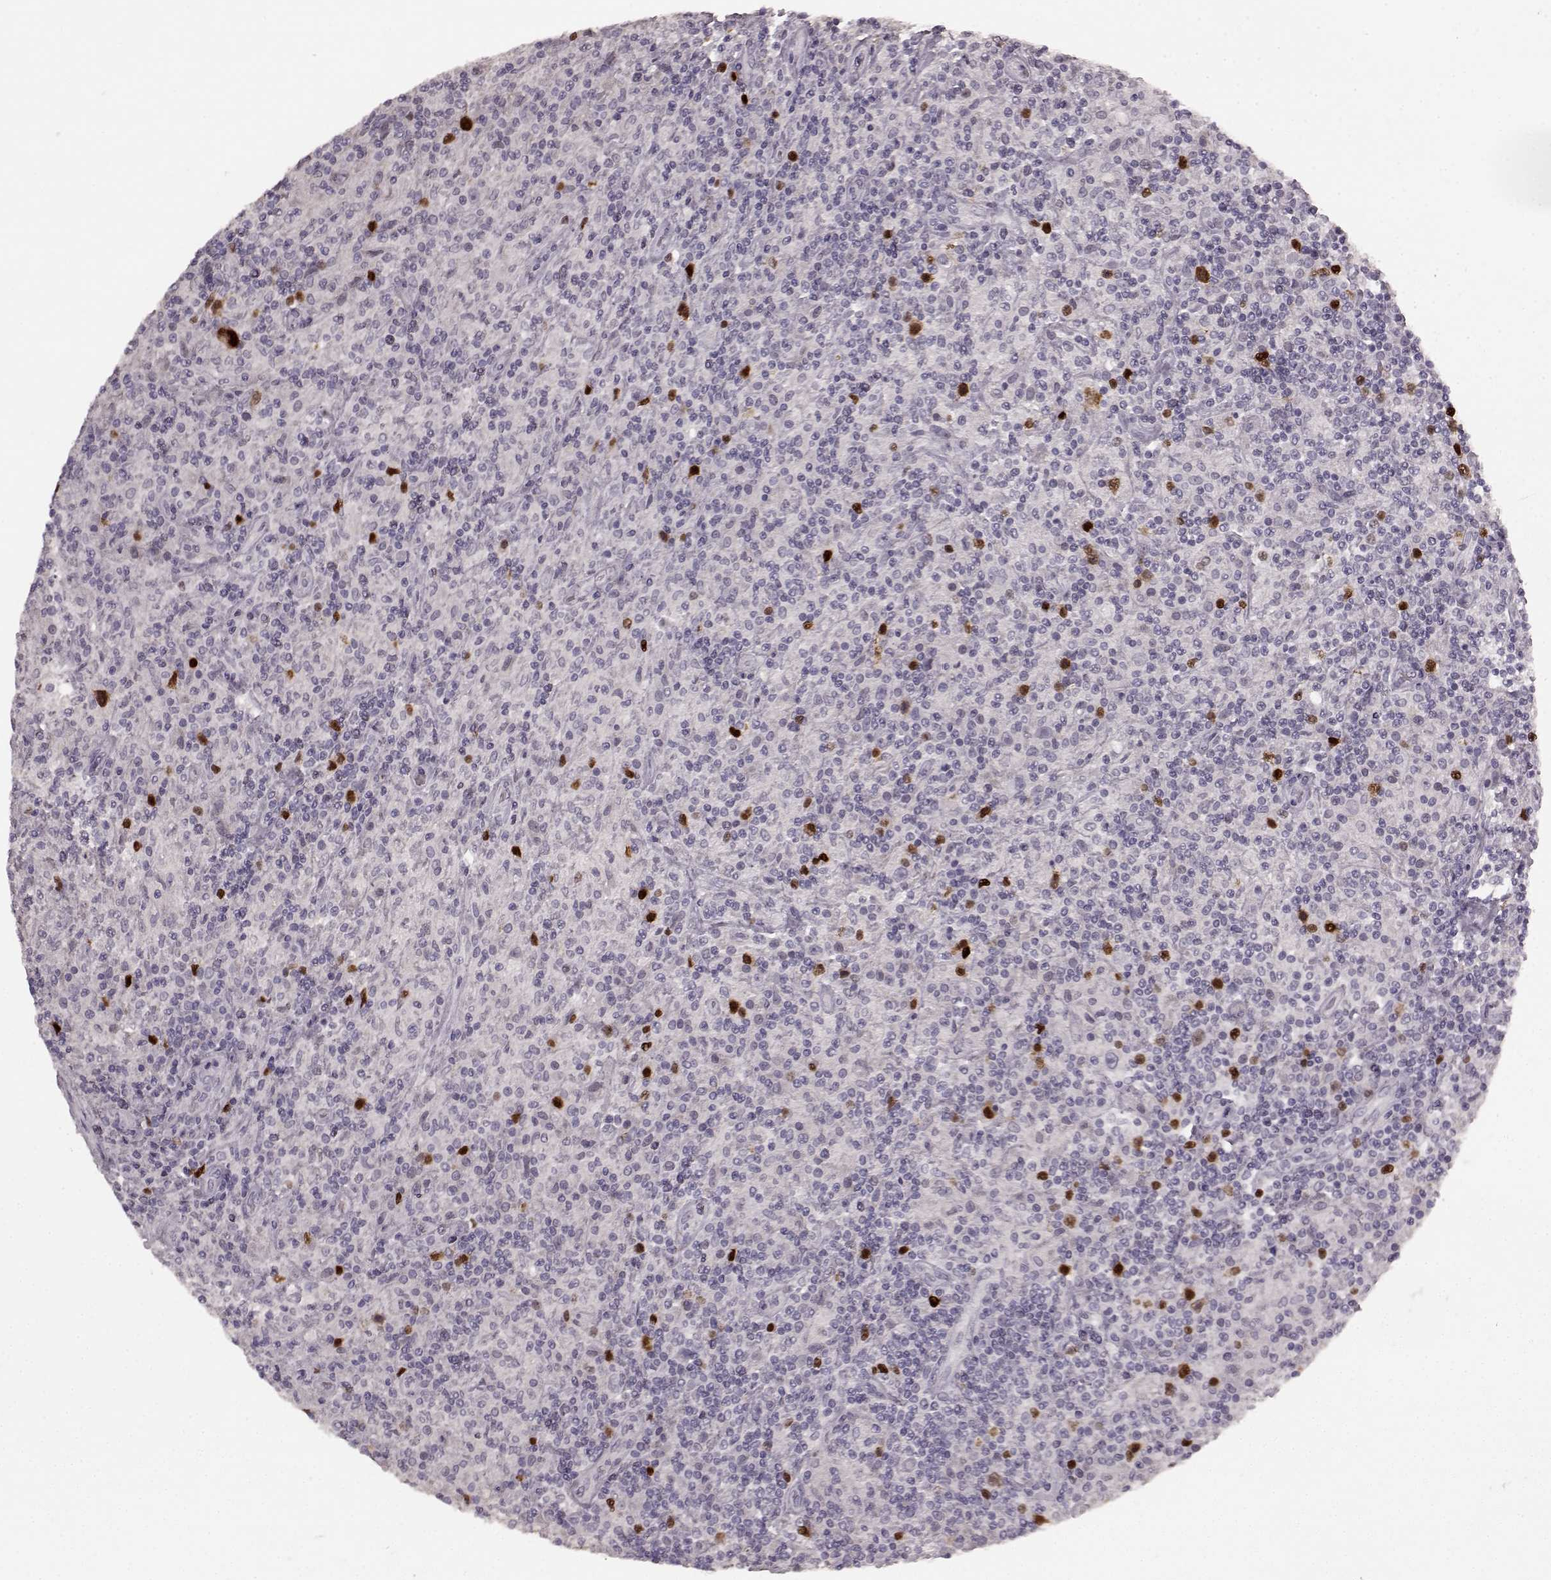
{"staining": {"intensity": "strong", "quantity": "<25%", "location": "nuclear"}, "tissue": "lymphoma", "cell_type": "Tumor cells", "image_type": "cancer", "snomed": [{"axis": "morphology", "description": "Hodgkin's disease, NOS"}, {"axis": "topography", "description": "Lymph node"}], "caption": "This is a histology image of immunohistochemistry (IHC) staining of lymphoma, which shows strong positivity in the nuclear of tumor cells.", "gene": "CCNA2", "patient": {"sex": "male", "age": 70}}